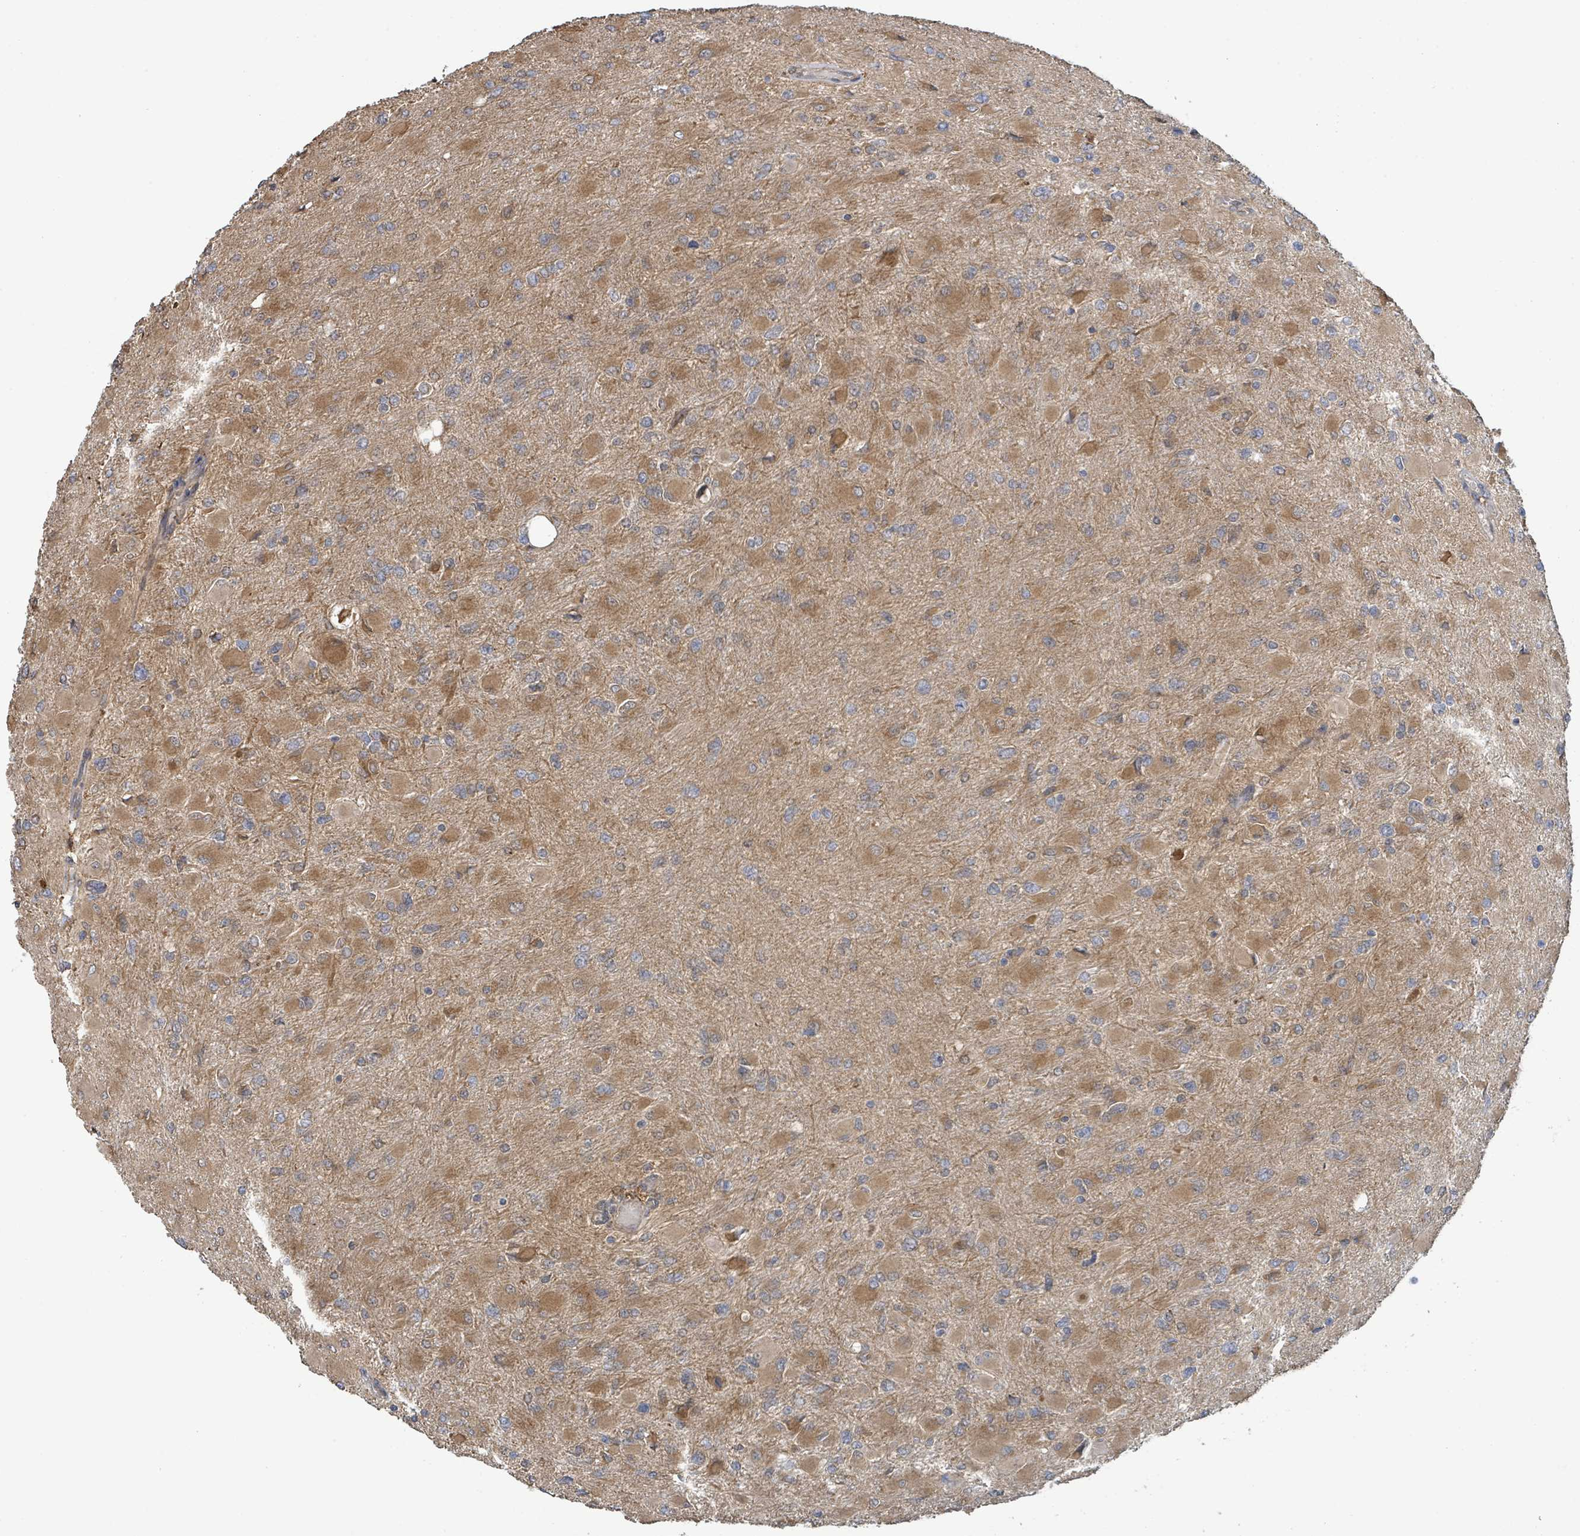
{"staining": {"intensity": "moderate", "quantity": ">75%", "location": "cytoplasmic/membranous"}, "tissue": "glioma", "cell_type": "Tumor cells", "image_type": "cancer", "snomed": [{"axis": "morphology", "description": "Glioma, malignant, High grade"}, {"axis": "topography", "description": "Cerebral cortex"}], "caption": "This is an image of immunohistochemistry (IHC) staining of glioma, which shows moderate positivity in the cytoplasmic/membranous of tumor cells.", "gene": "ARPIN", "patient": {"sex": "female", "age": 36}}